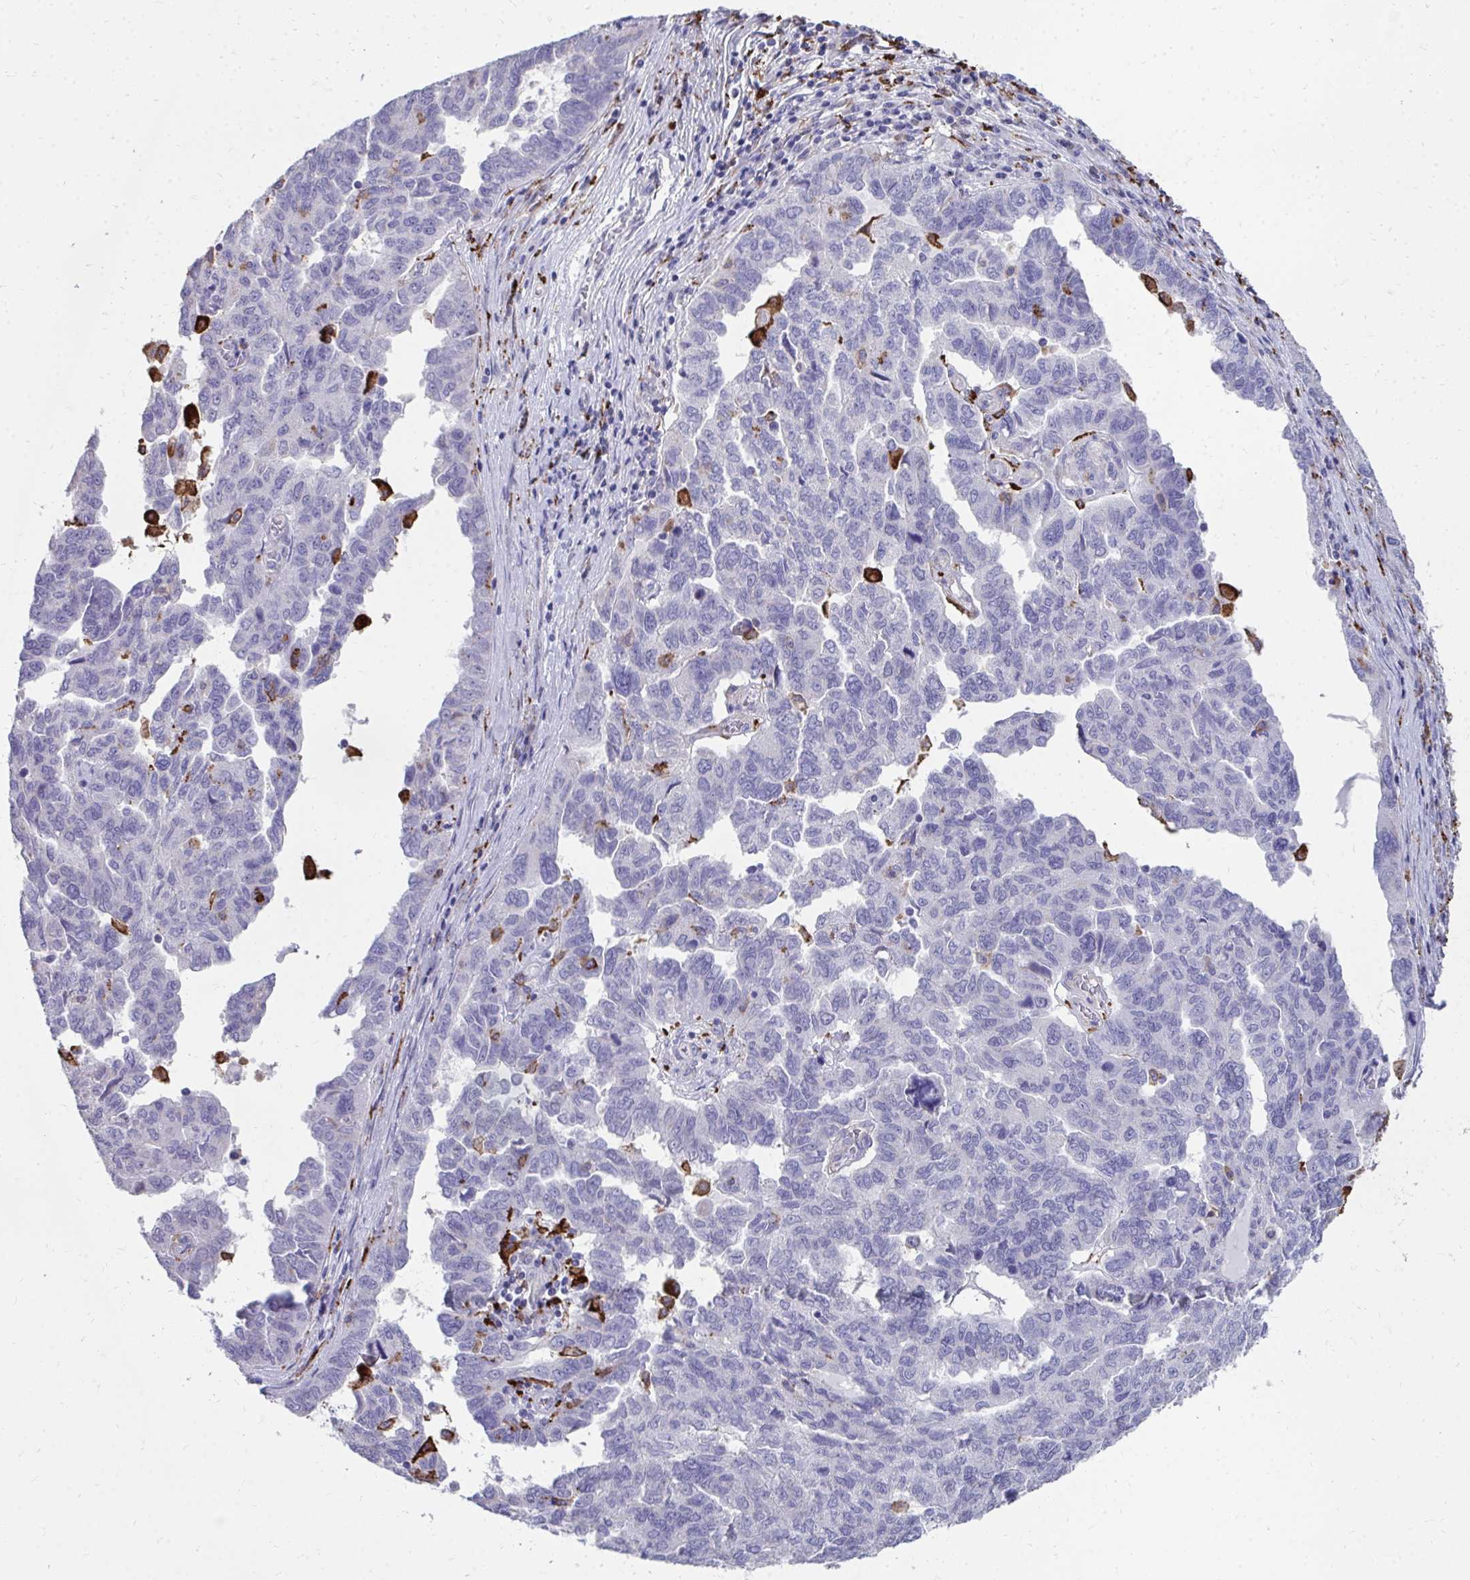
{"staining": {"intensity": "negative", "quantity": "none", "location": "none"}, "tissue": "ovarian cancer", "cell_type": "Tumor cells", "image_type": "cancer", "snomed": [{"axis": "morphology", "description": "Cystadenocarcinoma, serous, NOS"}, {"axis": "topography", "description": "Ovary"}], "caption": "Immunohistochemical staining of ovarian cancer reveals no significant staining in tumor cells.", "gene": "CD163", "patient": {"sex": "female", "age": 64}}